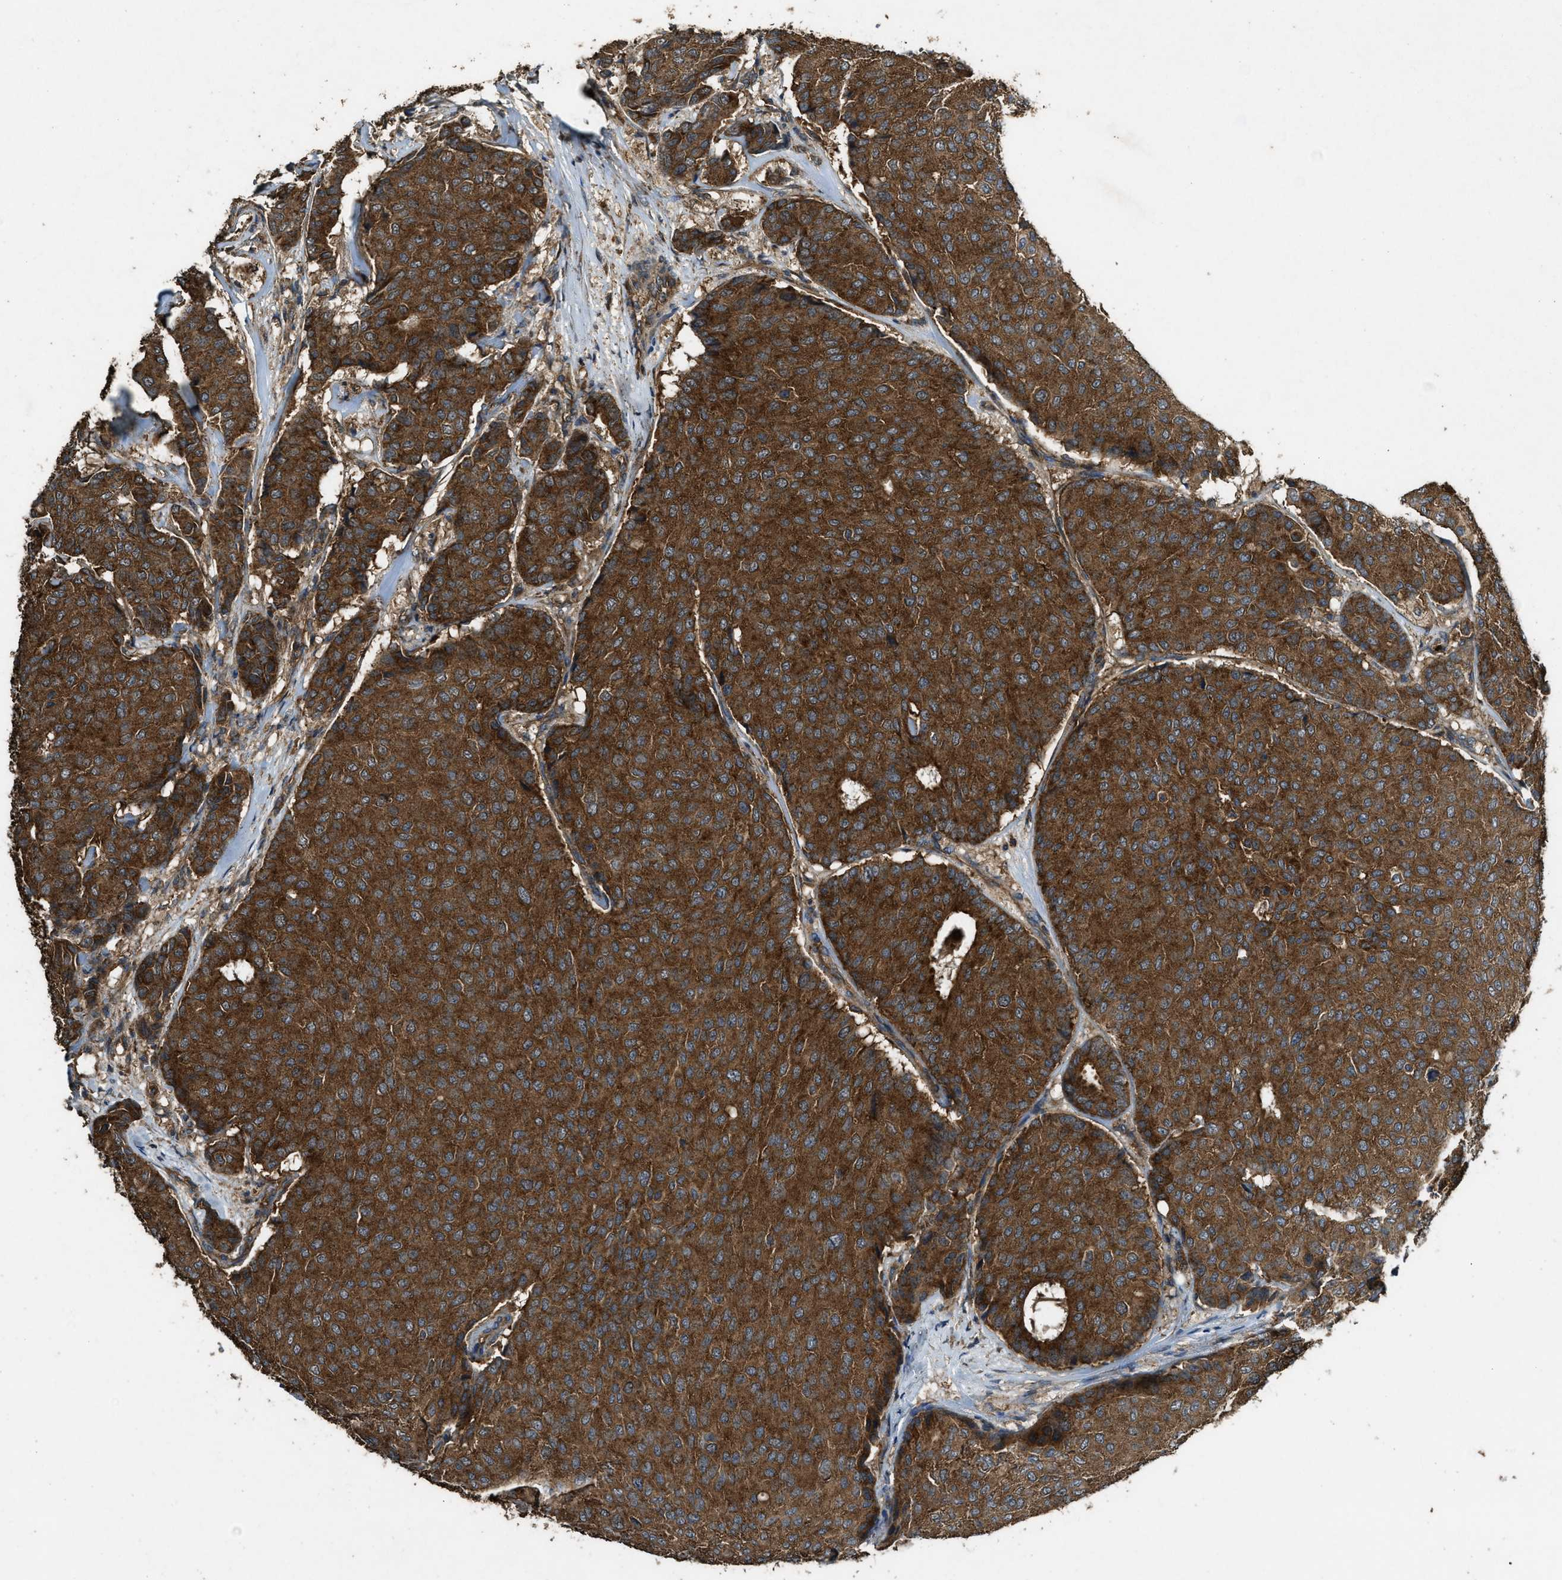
{"staining": {"intensity": "strong", "quantity": ">75%", "location": "cytoplasmic/membranous"}, "tissue": "breast cancer", "cell_type": "Tumor cells", "image_type": "cancer", "snomed": [{"axis": "morphology", "description": "Duct carcinoma"}, {"axis": "topography", "description": "Breast"}], "caption": "An image showing strong cytoplasmic/membranous staining in about >75% of tumor cells in breast cancer, as visualized by brown immunohistochemical staining.", "gene": "MAP3K8", "patient": {"sex": "female", "age": 75}}